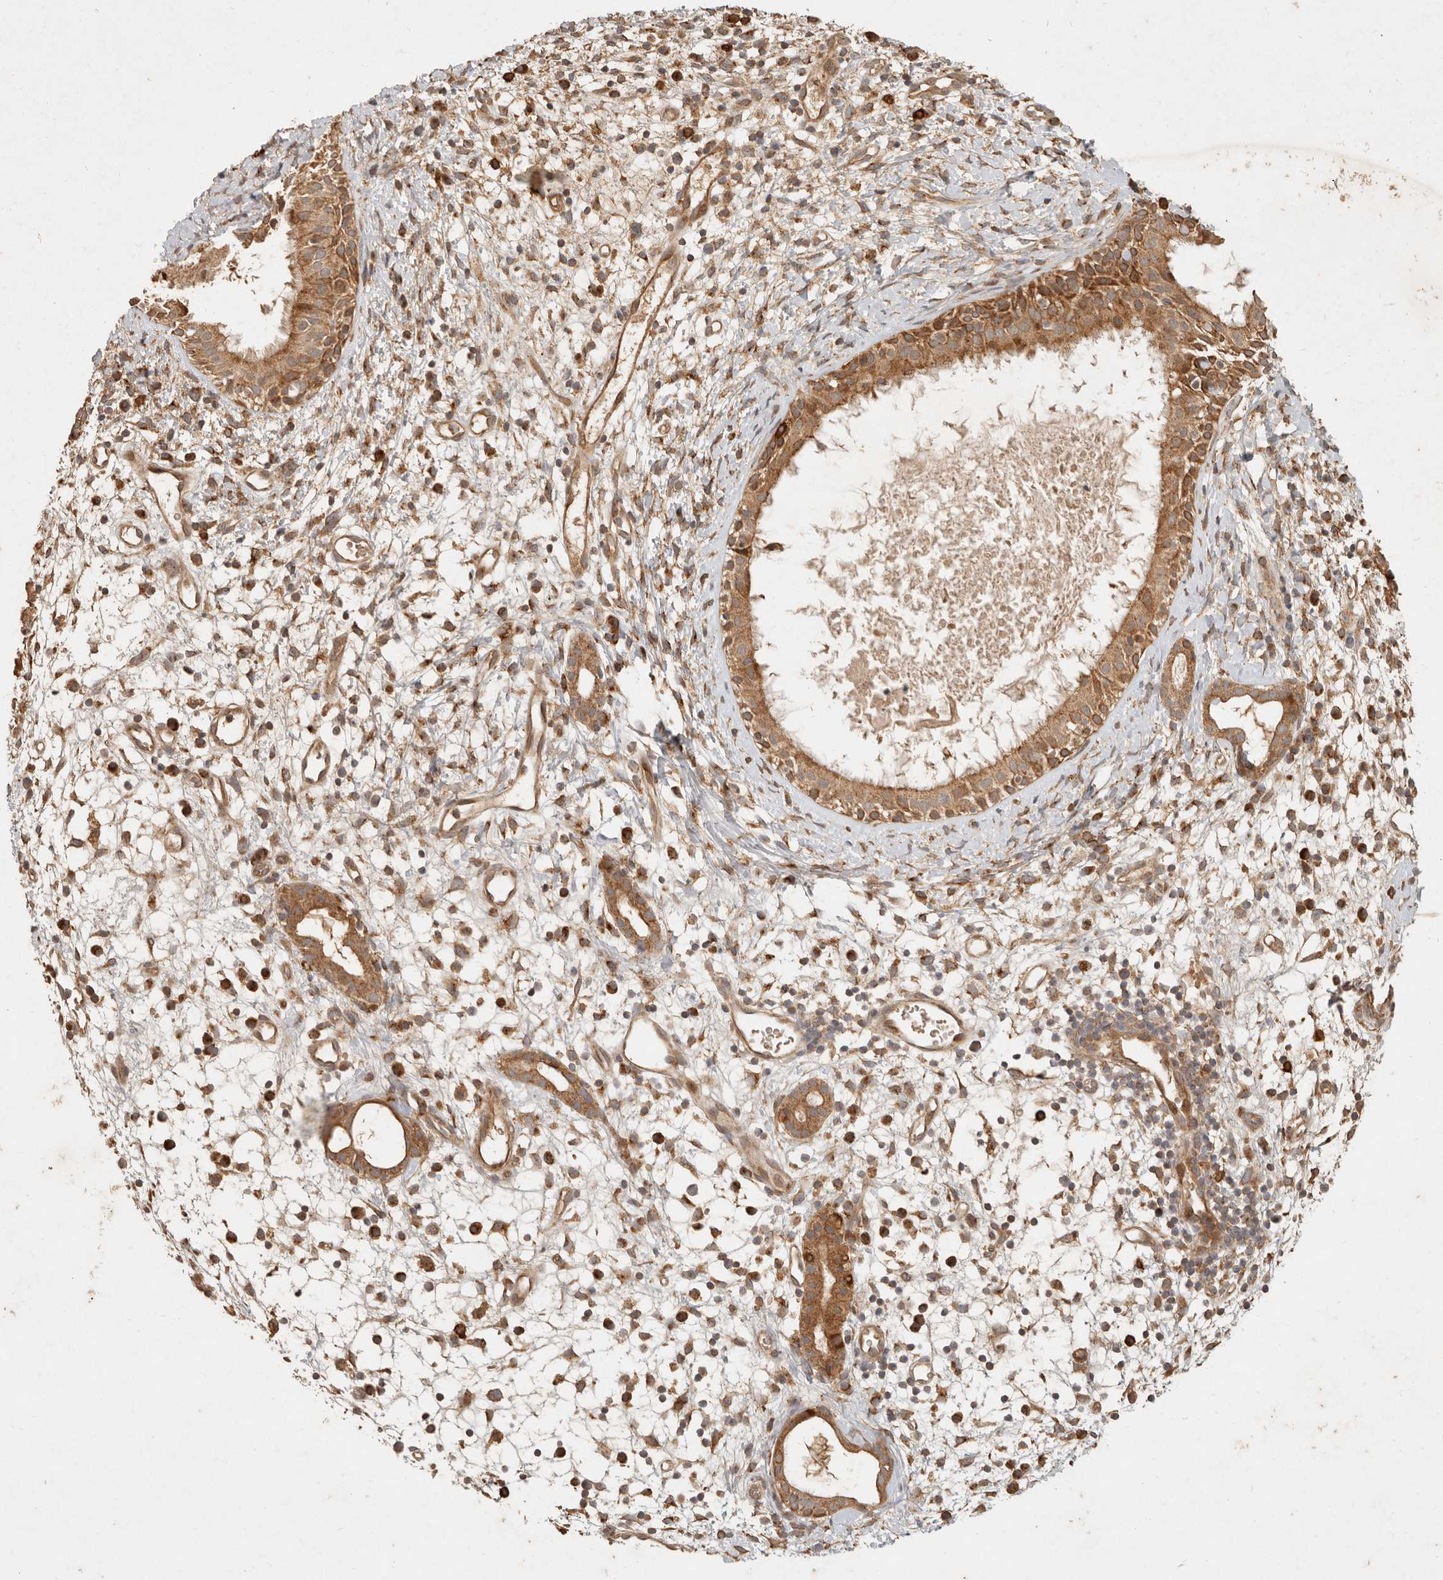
{"staining": {"intensity": "strong", "quantity": ">75%", "location": "cytoplasmic/membranous"}, "tissue": "nasopharynx", "cell_type": "Respiratory epithelial cells", "image_type": "normal", "snomed": [{"axis": "morphology", "description": "Normal tissue, NOS"}, {"axis": "topography", "description": "Nasopharynx"}], "caption": "Protein analysis of benign nasopharynx demonstrates strong cytoplasmic/membranous expression in approximately >75% of respiratory epithelial cells.", "gene": "CLEC4C", "patient": {"sex": "male", "age": 22}}